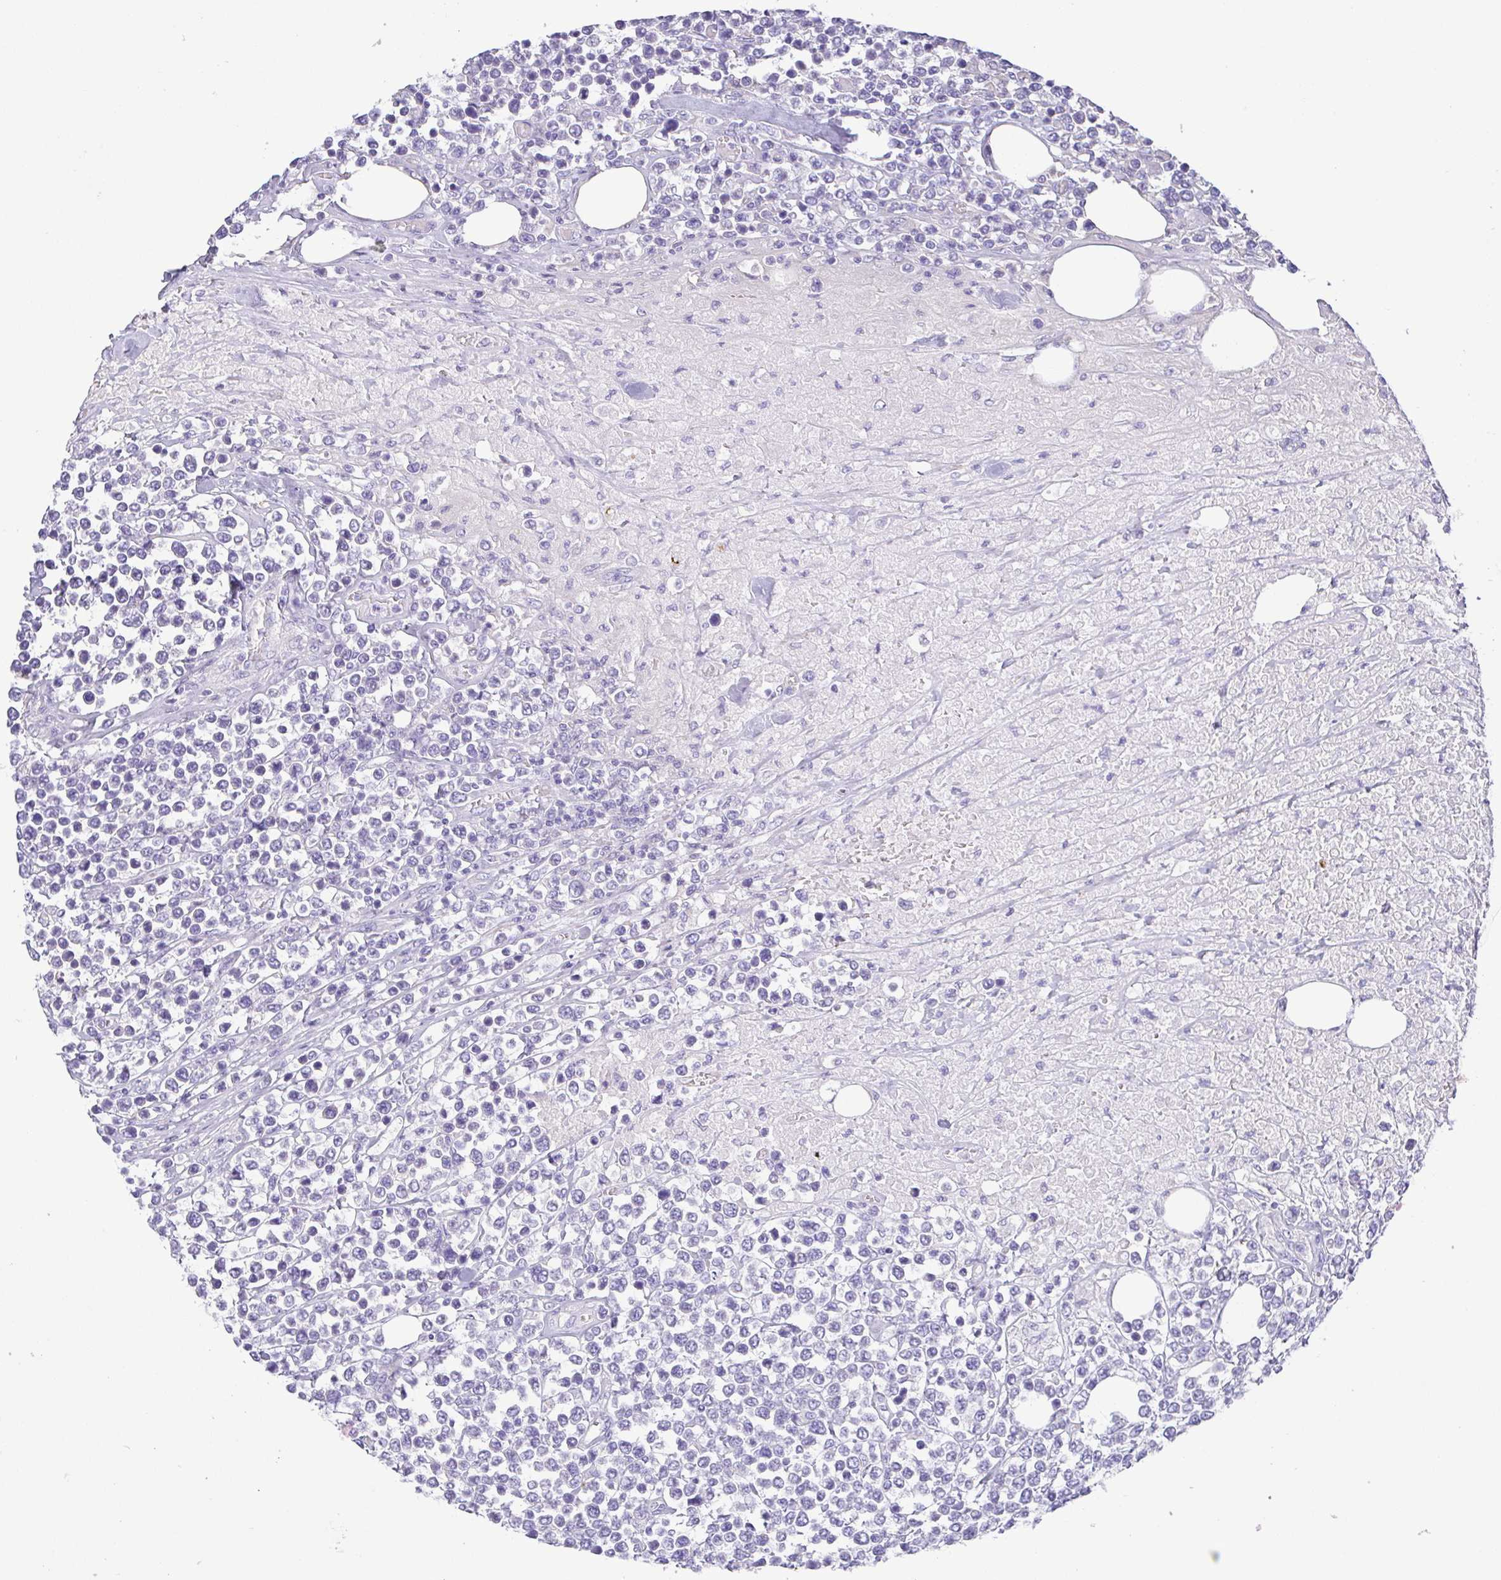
{"staining": {"intensity": "negative", "quantity": "none", "location": "none"}, "tissue": "lymphoma", "cell_type": "Tumor cells", "image_type": "cancer", "snomed": [{"axis": "morphology", "description": "Malignant lymphoma, non-Hodgkin's type, High grade"}, {"axis": "topography", "description": "Soft tissue"}], "caption": "Immunohistochemical staining of lymphoma demonstrates no significant expression in tumor cells.", "gene": "PKDREJ", "patient": {"sex": "female", "age": 56}}